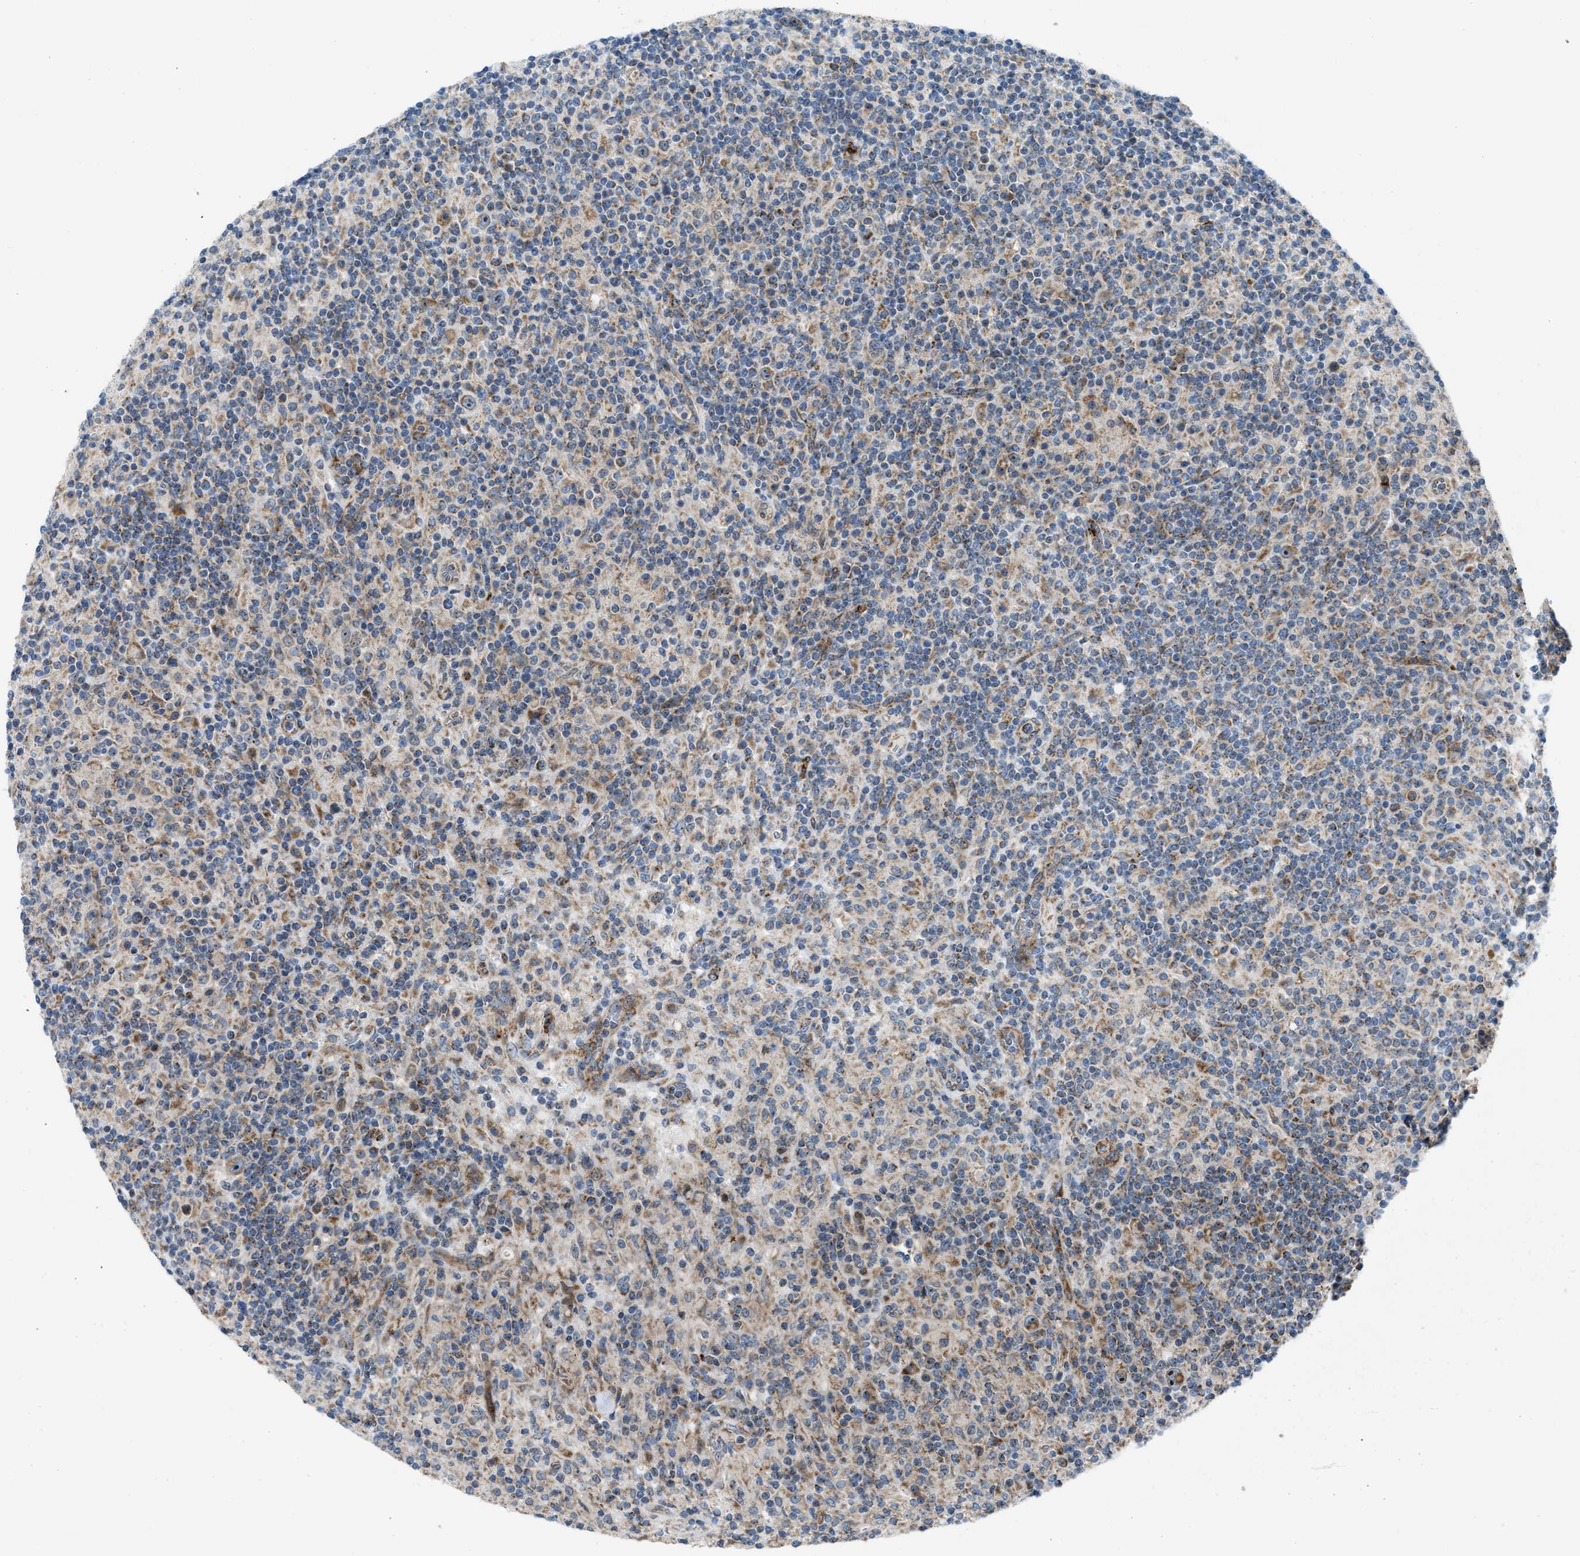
{"staining": {"intensity": "weak", "quantity": ">75%", "location": "cytoplasmic/membranous,nuclear"}, "tissue": "lymphoma", "cell_type": "Tumor cells", "image_type": "cancer", "snomed": [{"axis": "morphology", "description": "Hodgkin's disease, NOS"}, {"axis": "topography", "description": "Lymph node"}], "caption": "This micrograph displays Hodgkin's disease stained with IHC to label a protein in brown. The cytoplasmic/membranous and nuclear of tumor cells show weak positivity for the protein. Nuclei are counter-stained blue.", "gene": "TPH1", "patient": {"sex": "male", "age": 70}}